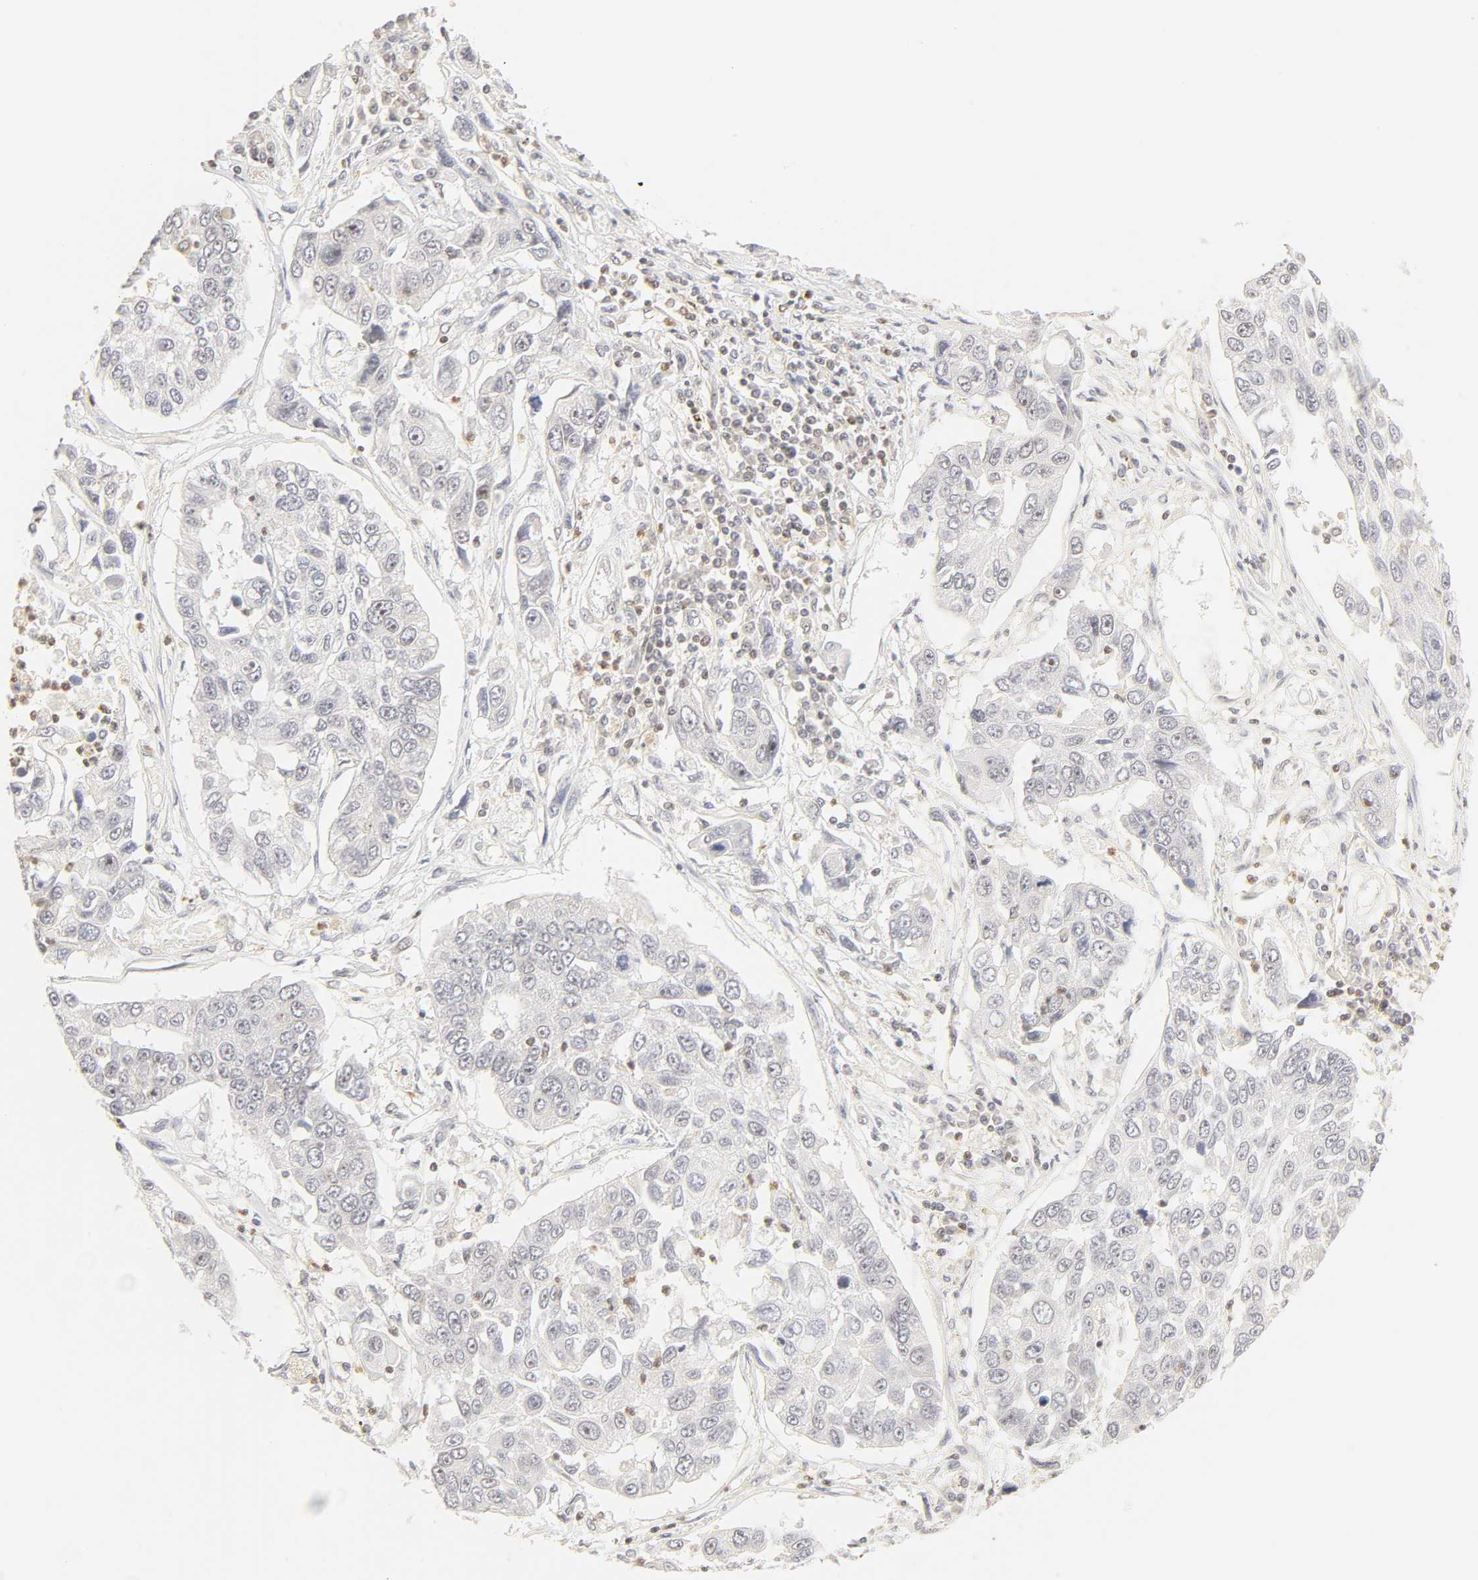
{"staining": {"intensity": "negative", "quantity": "none", "location": "none"}, "tissue": "lung cancer", "cell_type": "Tumor cells", "image_type": "cancer", "snomed": [{"axis": "morphology", "description": "Squamous cell carcinoma, NOS"}, {"axis": "topography", "description": "Lung"}], "caption": "Image shows no significant protein staining in tumor cells of lung cancer.", "gene": "KIF2A", "patient": {"sex": "male", "age": 71}}